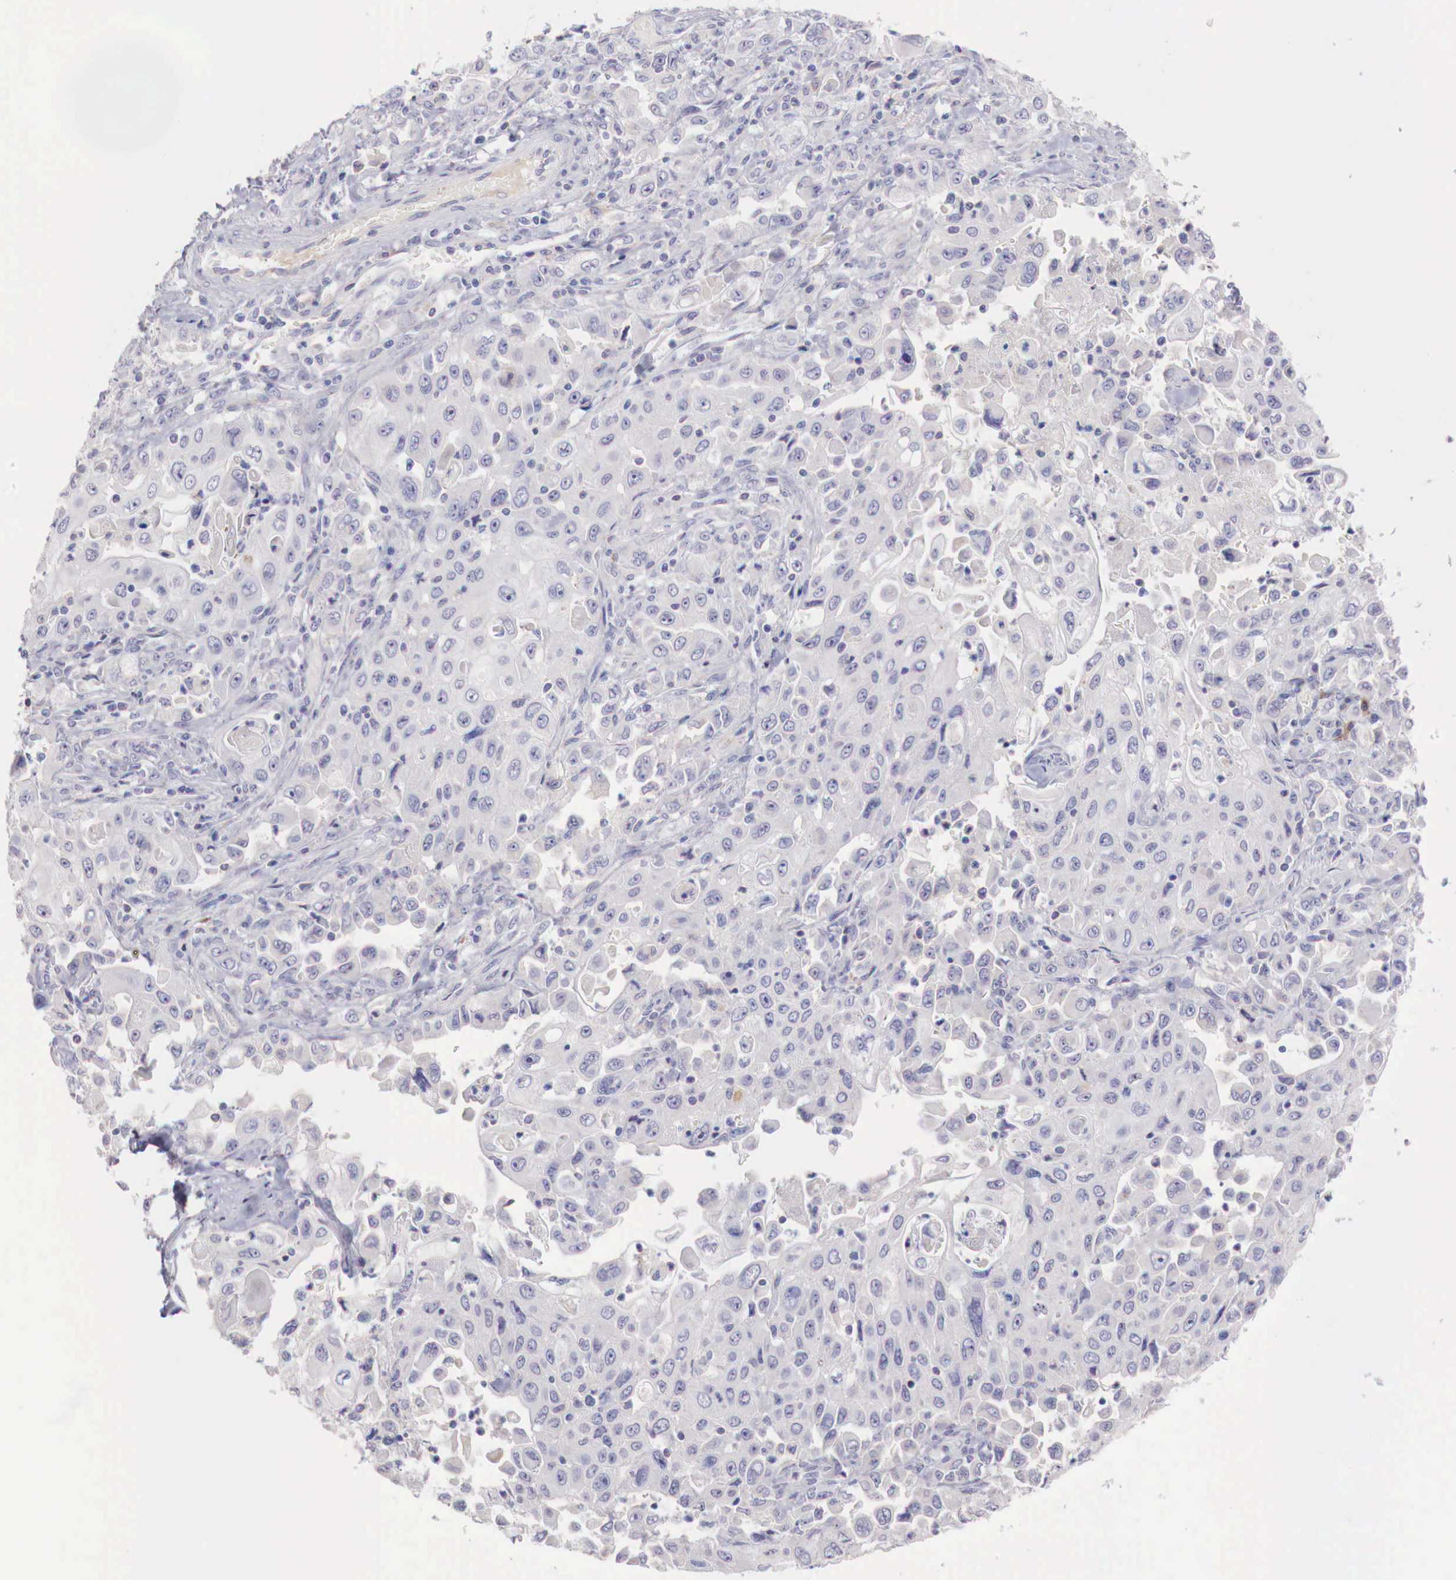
{"staining": {"intensity": "negative", "quantity": "none", "location": "none"}, "tissue": "pancreatic cancer", "cell_type": "Tumor cells", "image_type": "cancer", "snomed": [{"axis": "morphology", "description": "Adenocarcinoma, NOS"}, {"axis": "topography", "description": "Pancreas"}], "caption": "Immunohistochemistry (IHC) micrograph of human pancreatic cancer stained for a protein (brown), which reveals no staining in tumor cells. (DAB immunohistochemistry (IHC), high magnification).", "gene": "XPNPEP2", "patient": {"sex": "male", "age": 70}}